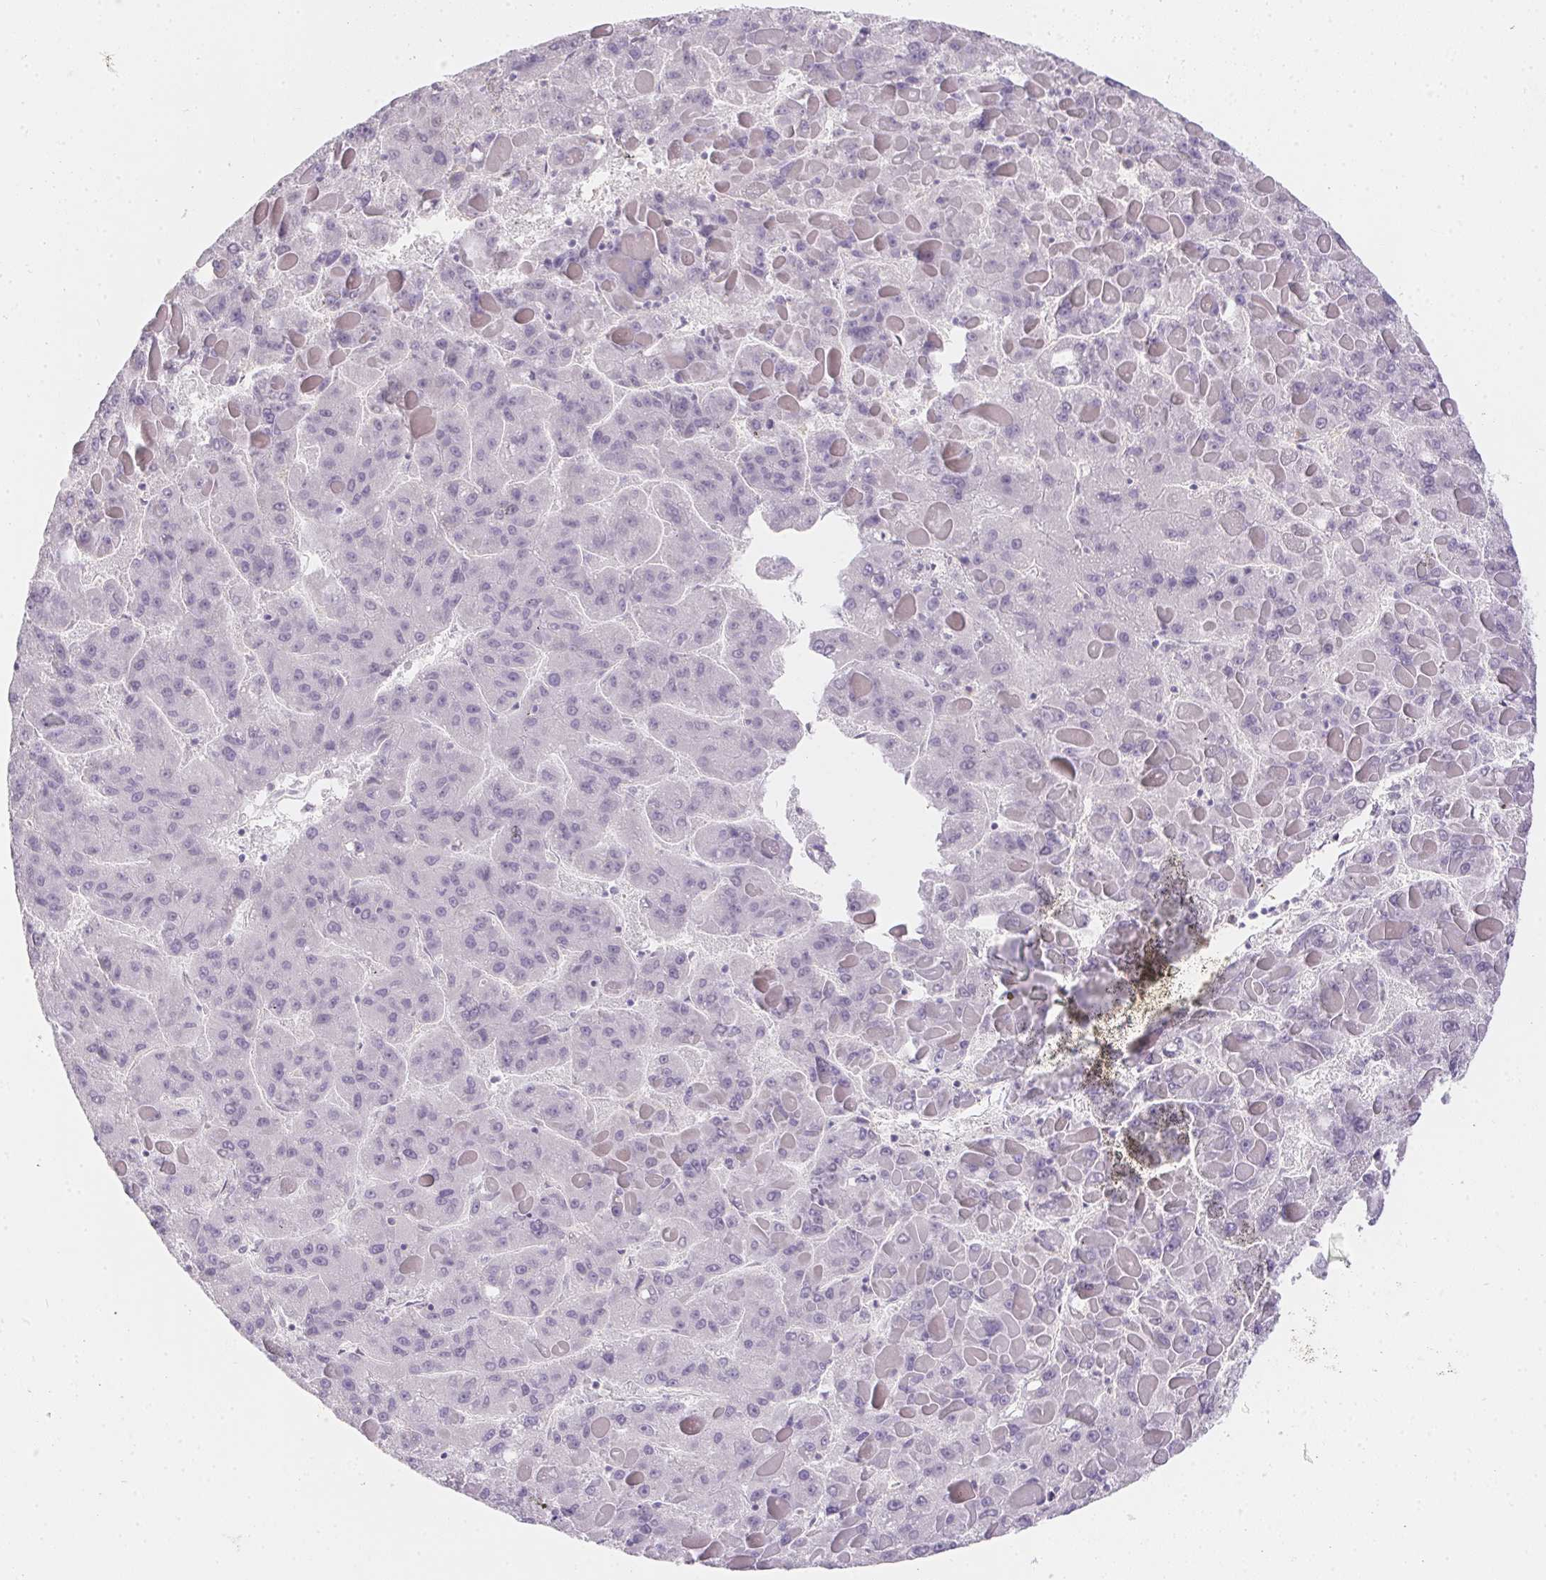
{"staining": {"intensity": "negative", "quantity": "none", "location": "none"}, "tissue": "liver cancer", "cell_type": "Tumor cells", "image_type": "cancer", "snomed": [{"axis": "morphology", "description": "Carcinoma, Hepatocellular, NOS"}, {"axis": "topography", "description": "Liver"}], "caption": "High magnification brightfield microscopy of liver cancer stained with DAB (brown) and counterstained with hematoxylin (blue): tumor cells show no significant positivity.", "gene": "MORC1", "patient": {"sex": "female", "age": 82}}